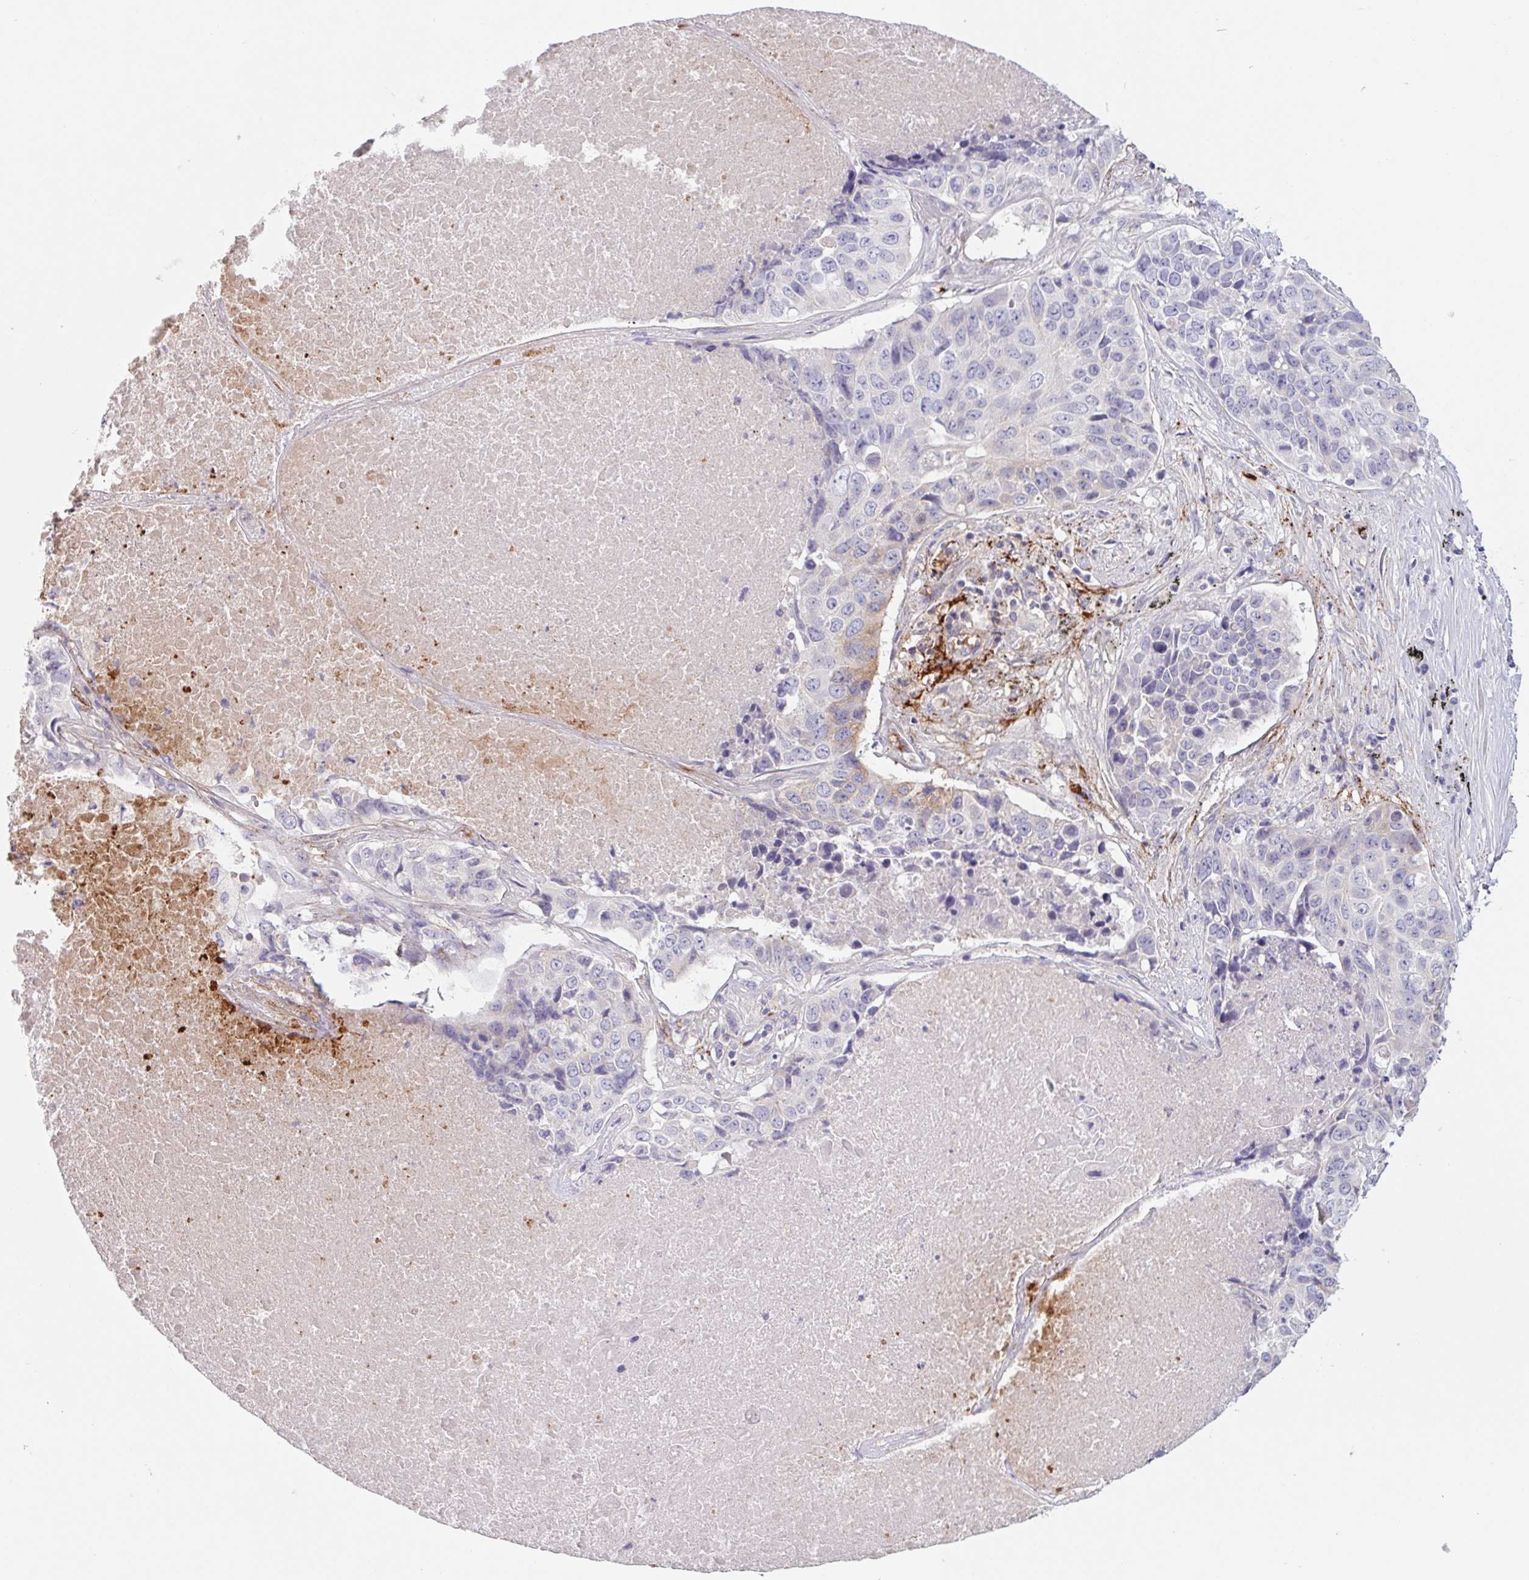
{"staining": {"intensity": "negative", "quantity": "none", "location": "none"}, "tissue": "lung cancer", "cell_type": "Tumor cells", "image_type": "cancer", "snomed": [{"axis": "morphology", "description": "Normal tissue, NOS"}, {"axis": "morphology", "description": "Squamous cell carcinoma, NOS"}, {"axis": "topography", "description": "Bronchus"}, {"axis": "topography", "description": "Lung"}], "caption": "Lung cancer (squamous cell carcinoma) was stained to show a protein in brown. There is no significant expression in tumor cells. (Stains: DAB (3,3'-diaminobenzidine) immunohistochemistry with hematoxylin counter stain, Microscopy: brightfield microscopy at high magnification).", "gene": "LPA", "patient": {"sex": "male", "age": 64}}